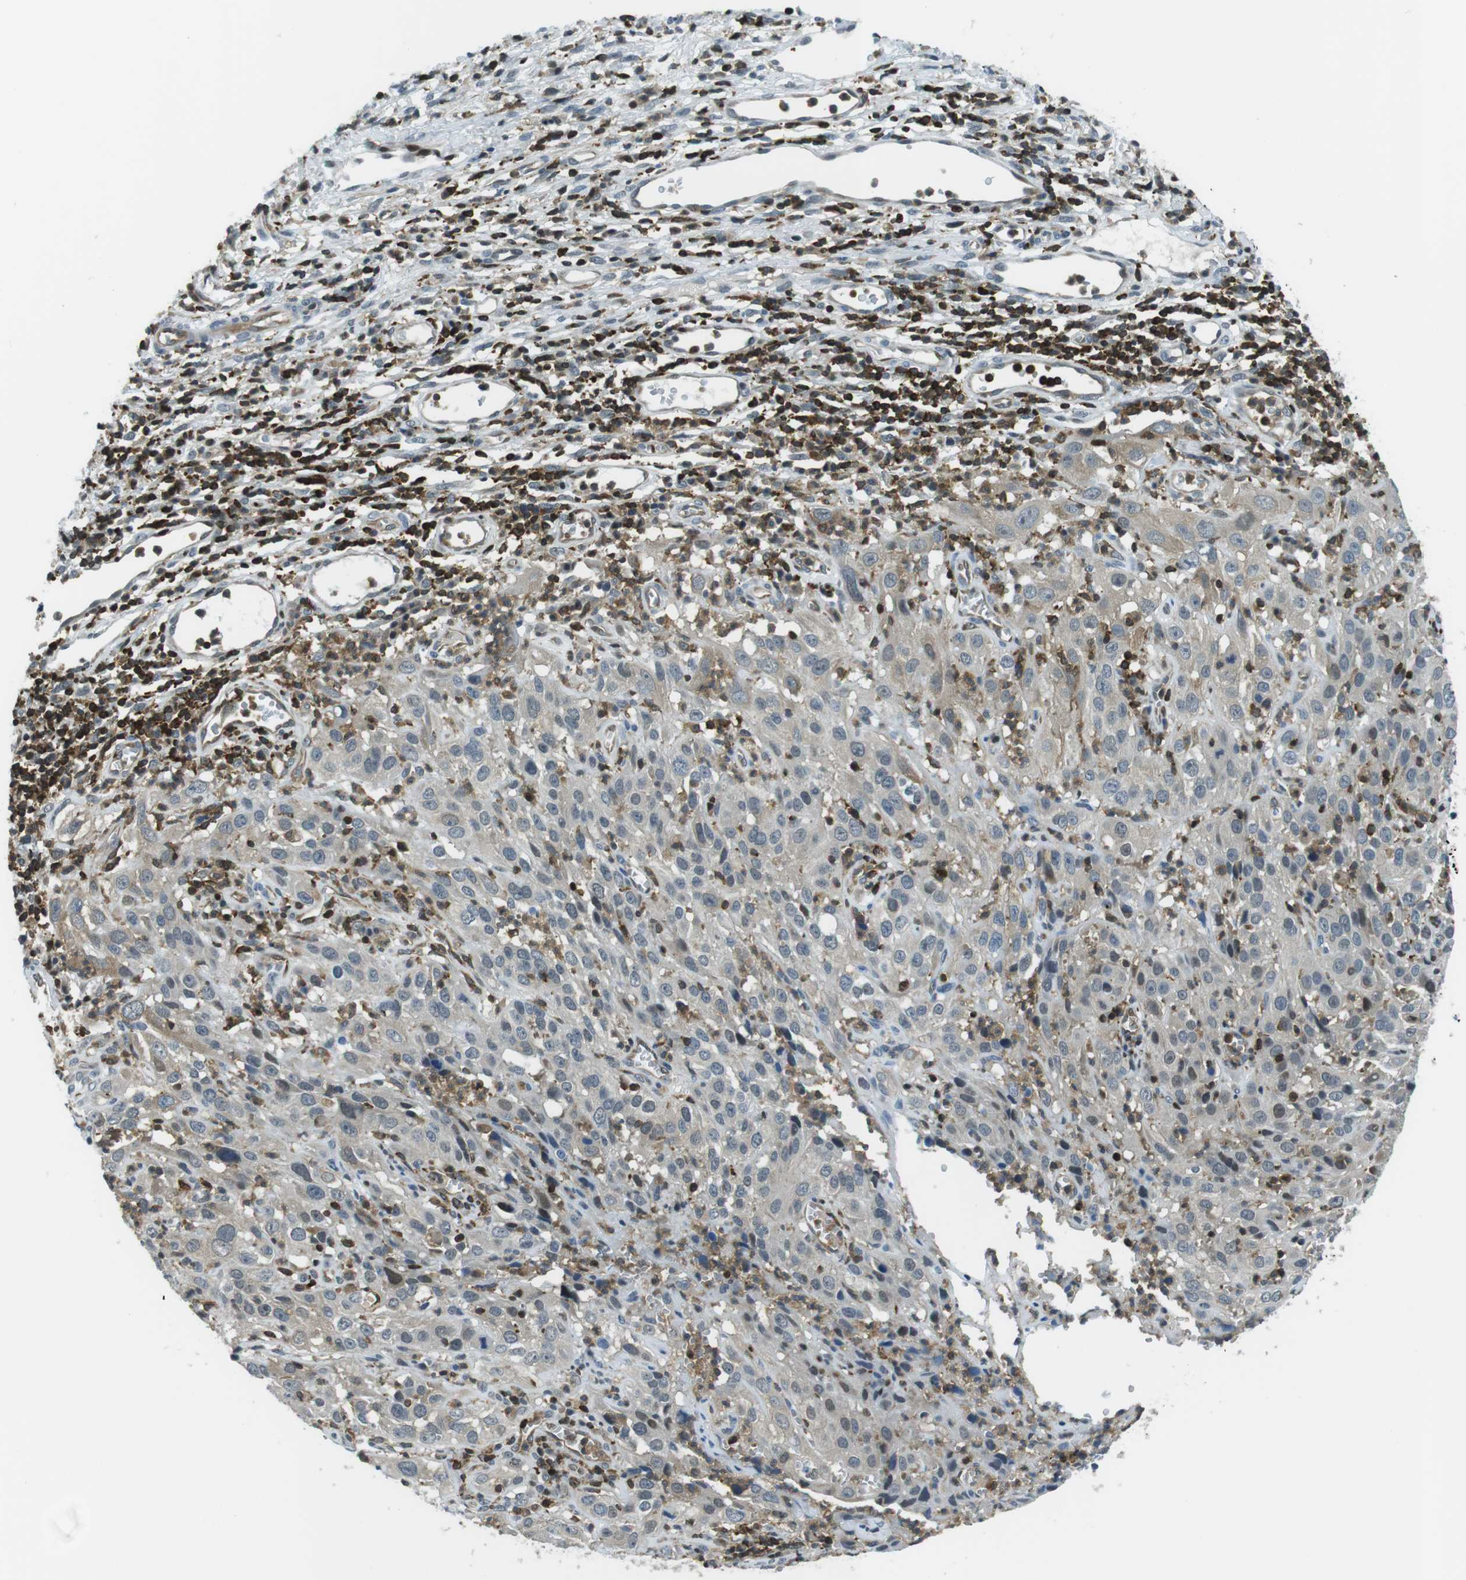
{"staining": {"intensity": "weak", "quantity": "<25%", "location": "cytoplasmic/membranous"}, "tissue": "cervical cancer", "cell_type": "Tumor cells", "image_type": "cancer", "snomed": [{"axis": "morphology", "description": "Squamous cell carcinoma, NOS"}, {"axis": "topography", "description": "Cervix"}], "caption": "An immunohistochemistry image of cervical cancer (squamous cell carcinoma) is shown. There is no staining in tumor cells of cervical cancer (squamous cell carcinoma).", "gene": "STK10", "patient": {"sex": "female", "age": 32}}